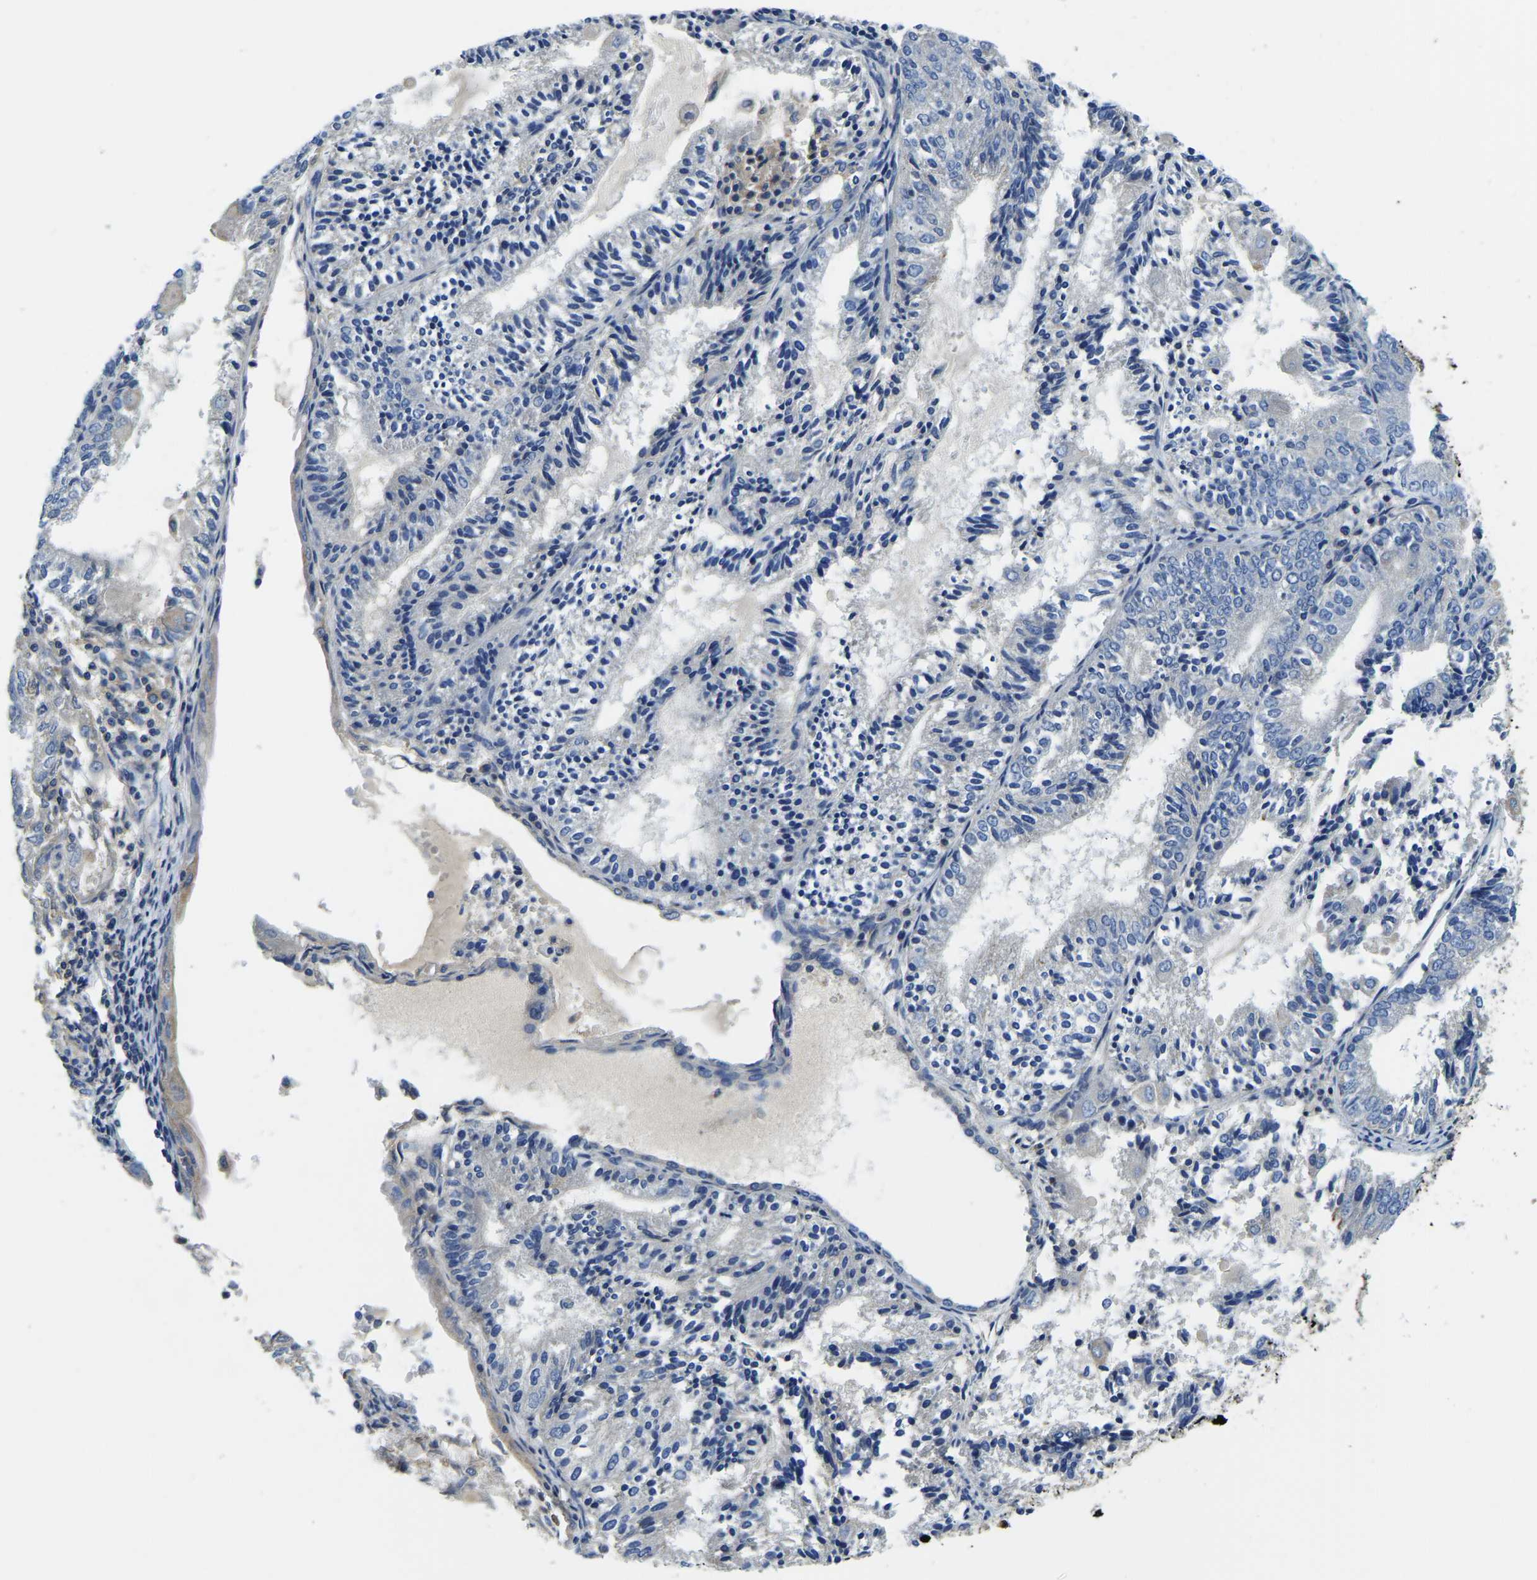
{"staining": {"intensity": "negative", "quantity": "none", "location": "none"}, "tissue": "endometrial cancer", "cell_type": "Tumor cells", "image_type": "cancer", "snomed": [{"axis": "morphology", "description": "Adenocarcinoma, NOS"}, {"axis": "topography", "description": "Endometrium"}], "caption": "Immunohistochemistry (IHC) micrograph of human endometrial adenocarcinoma stained for a protein (brown), which demonstrates no staining in tumor cells. Nuclei are stained in blue.", "gene": "STAT2", "patient": {"sex": "female", "age": 81}}